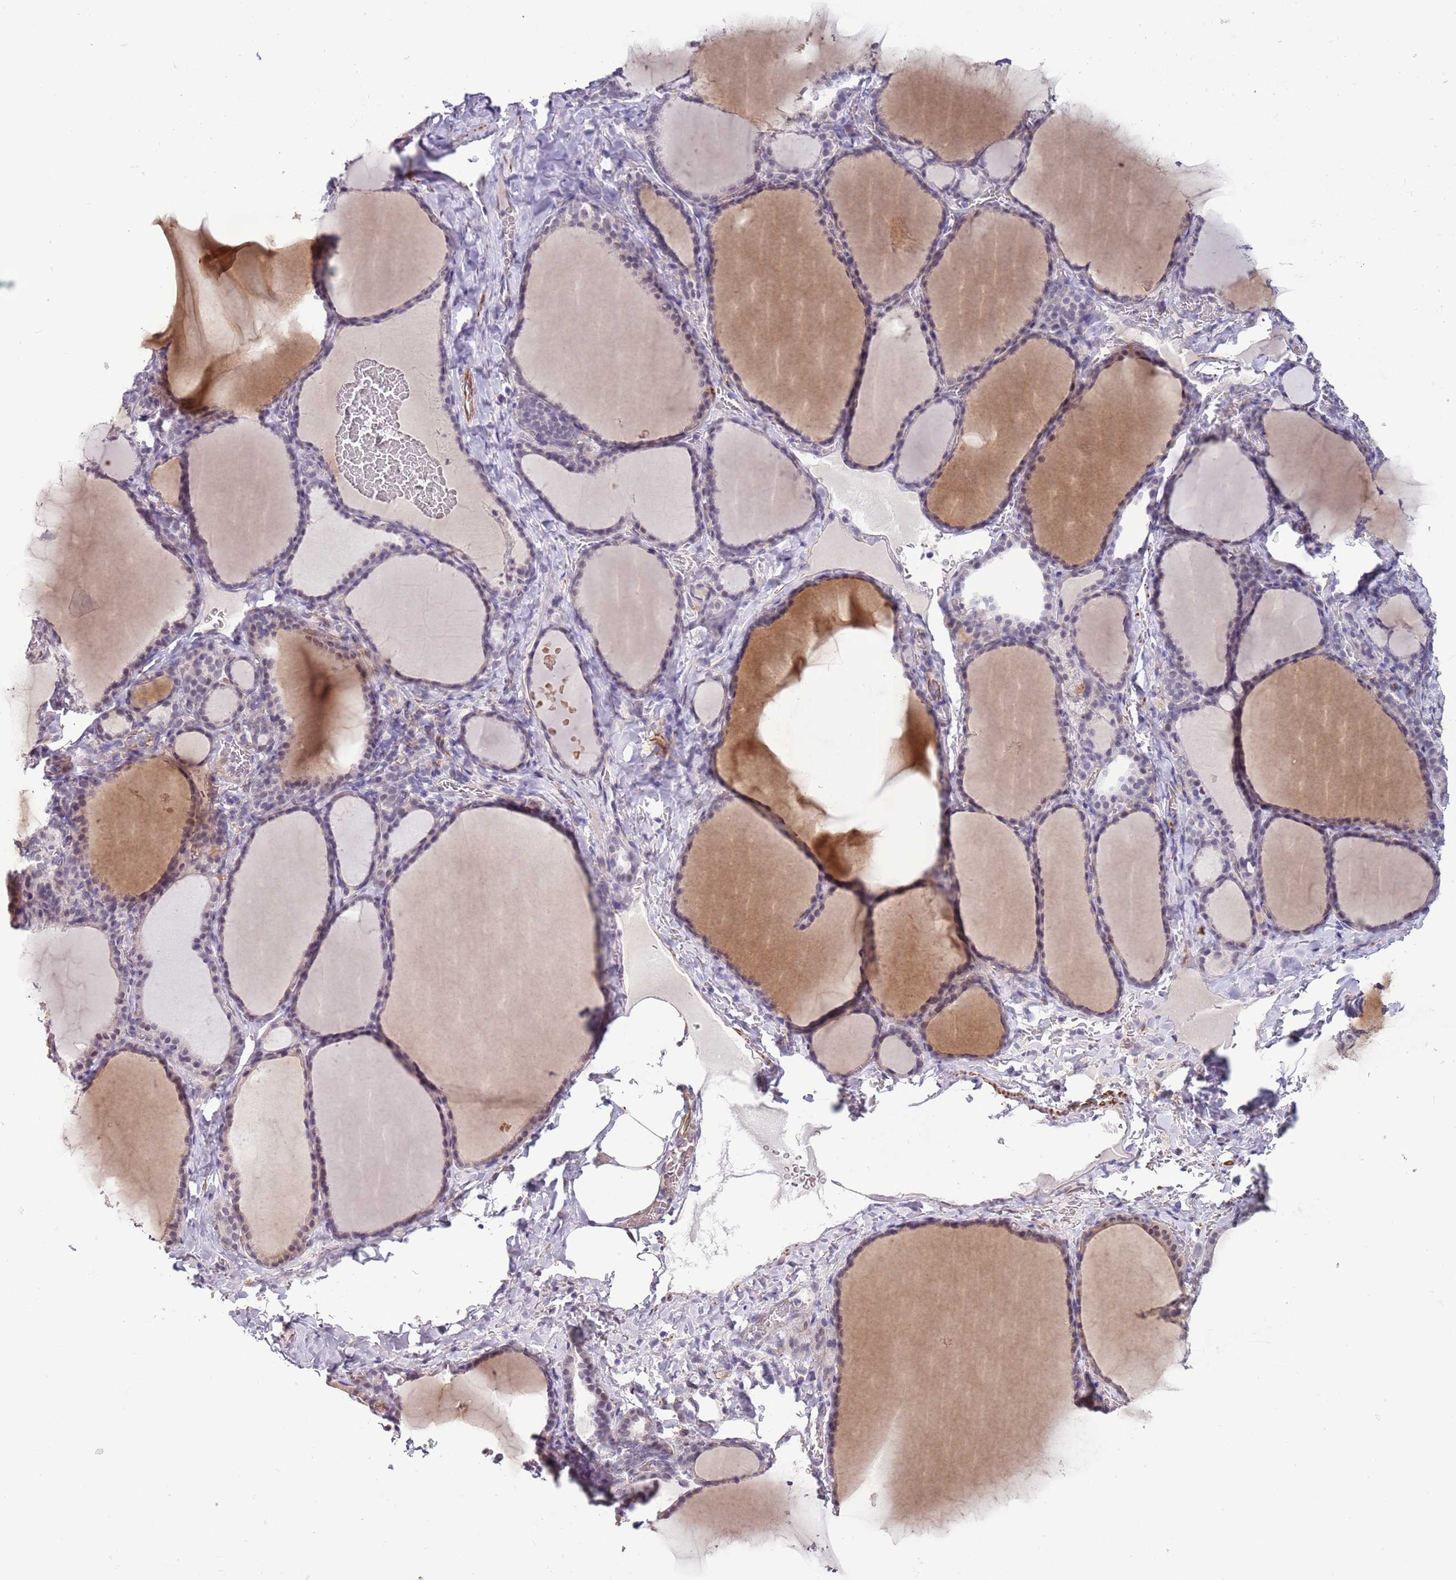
{"staining": {"intensity": "weak", "quantity": "<25%", "location": "cytoplasmic/membranous"}, "tissue": "thyroid gland", "cell_type": "Glandular cells", "image_type": "normal", "snomed": [{"axis": "morphology", "description": "Normal tissue, NOS"}, {"axis": "topography", "description": "Thyroid gland"}], "caption": "Thyroid gland stained for a protein using immunohistochemistry (IHC) displays no positivity glandular cells.", "gene": "ENSG00000271254", "patient": {"sex": "female", "age": 39}}